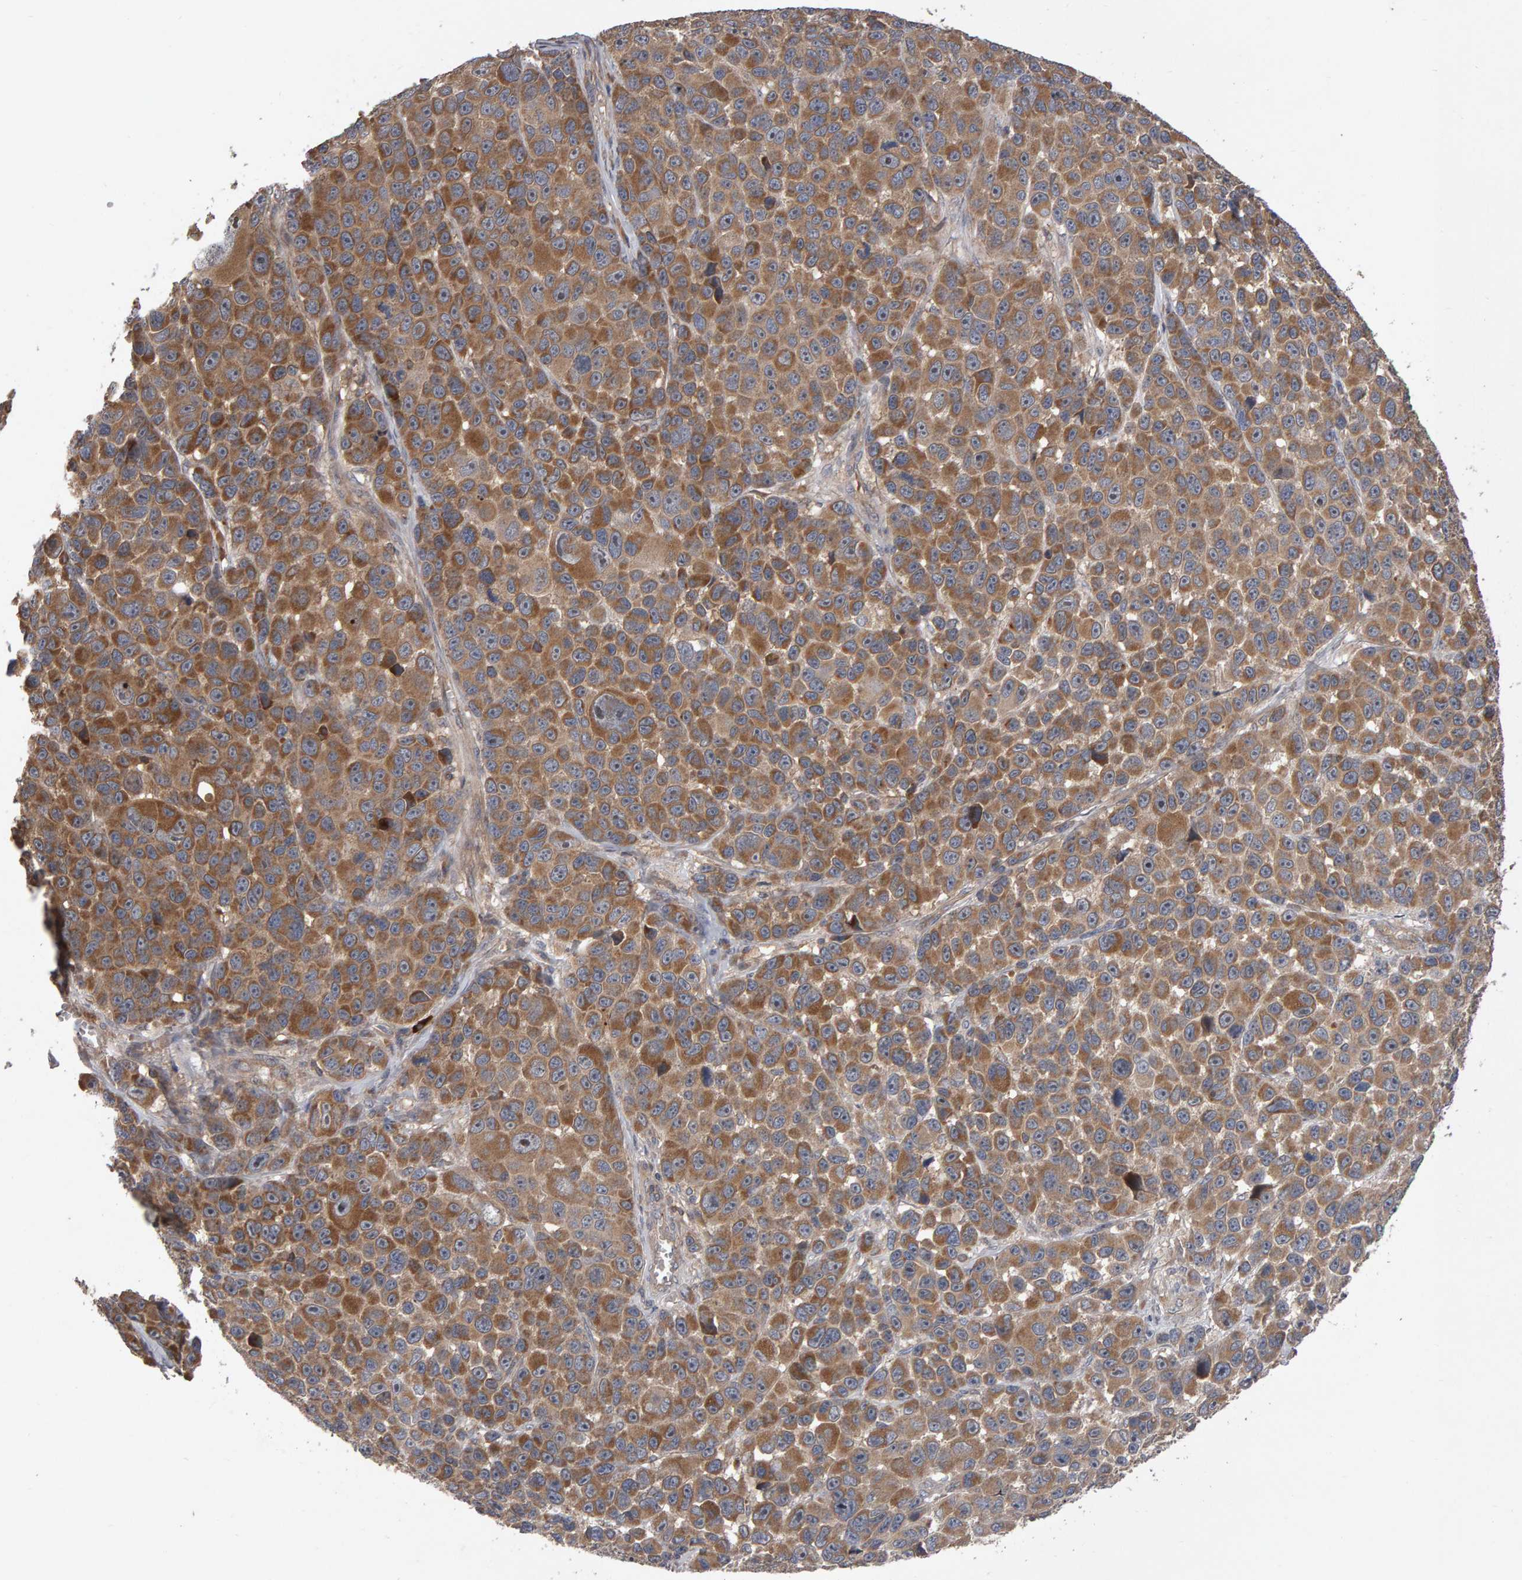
{"staining": {"intensity": "moderate", "quantity": ">75%", "location": "cytoplasmic/membranous"}, "tissue": "melanoma", "cell_type": "Tumor cells", "image_type": "cancer", "snomed": [{"axis": "morphology", "description": "Malignant melanoma, NOS"}, {"axis": "topography", "description": "Skin"}], "caption": "Immunohistochemical staining of human melanoma reveals medium levels of moderate cytoplasmic/membranous expression in approximately >75% of tumor cells. The protein of interest is shown in brown color, while the nuclei are stained blue.", "gene": "PGS1", "patient": {"sex": "male", "age": 53}}